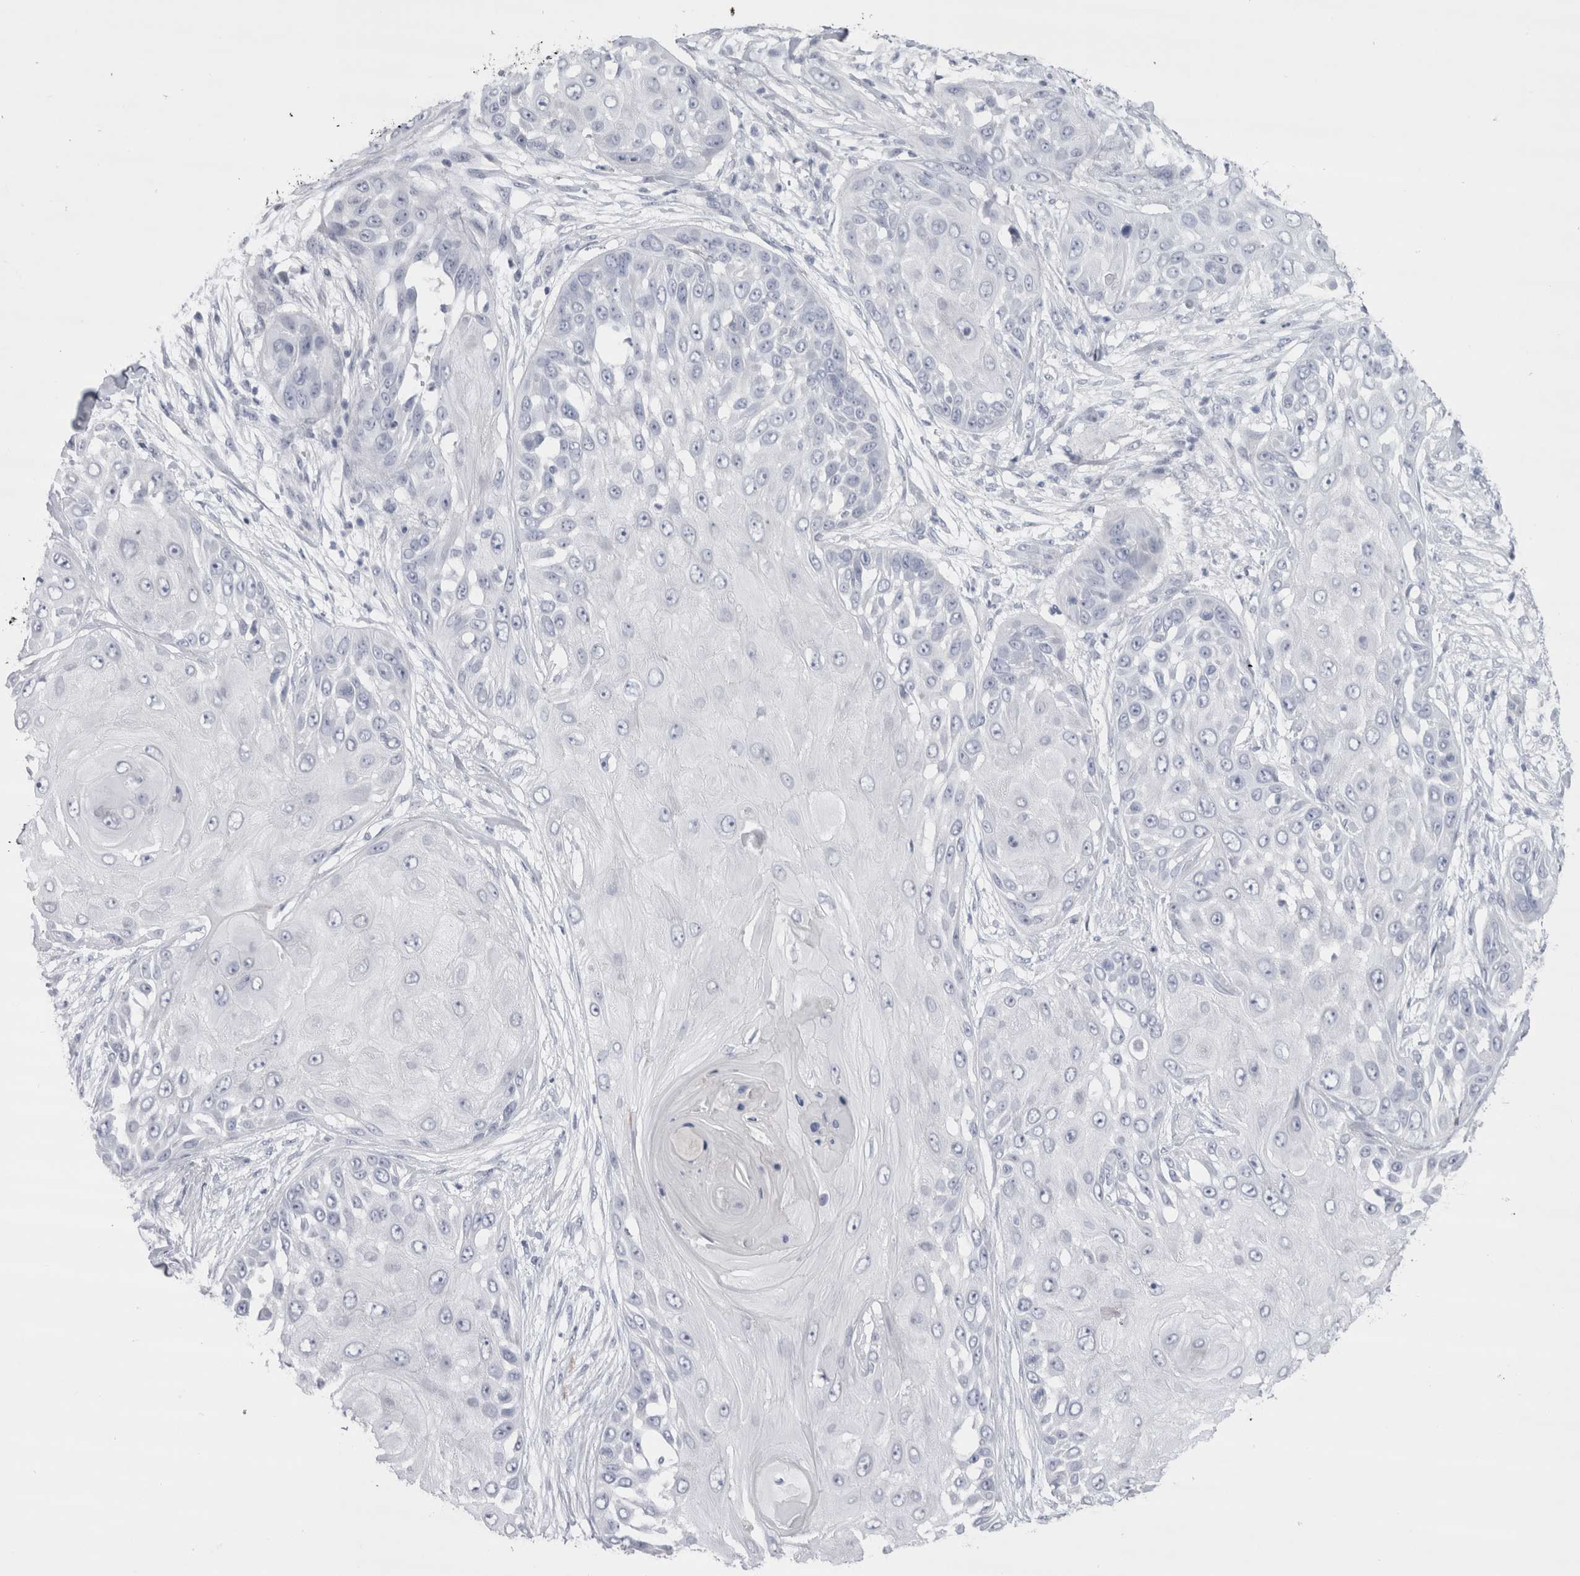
{"staining": {"intensity": "negative", "quantity": "none", "location": "none"}, "tissue": "skin cancer", "cell_type": "Tumor cells", "image_type": "cancer", "snomed": [{"axis": "morphology", "description": "Squamous cell carcinoma, NOS"}, {"axis": "topography", "description": "Skin"}], "caption": "This is a photomicrograph of IHC staining of skin squamous cell carcinoma, which shows no expression in tumor cells.", "gene": "CDH17", "patient": {"sex": "female", "age": 44}}